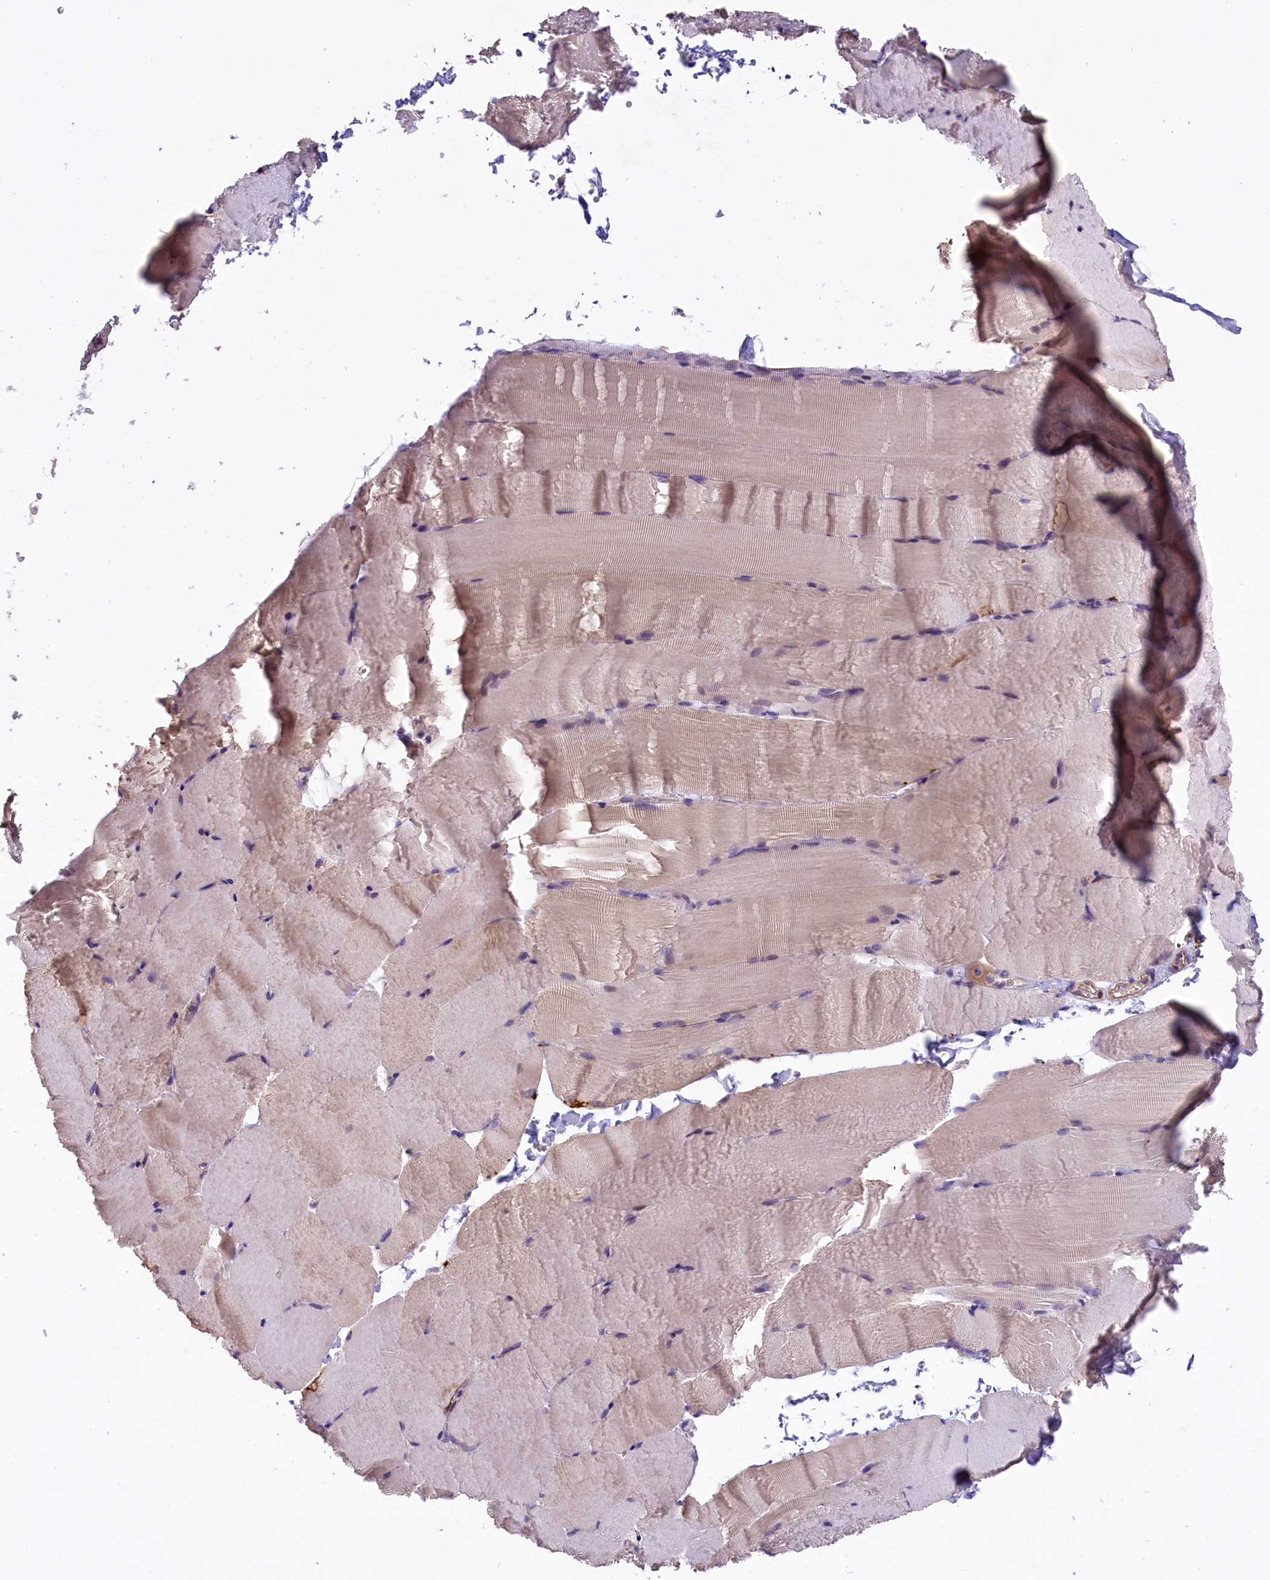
{"staining": {"intensity": "weak", "quantity": "25%-75%", "location": "cytoplasmic/membranous"}, "tissue": "skeletal muscle", "cell_type": "Myocytes", "image_type": "normal", "snomed": [{"axis": "morphology", "description": "Normal tissue, NOS"}, {"axis": "topography", "description": "Skeletal muscle"}, {"axis": "topography", "description": "Parathyroid gland"}], "caption": "IHC staining of normal skeletal muscle, which demonstrates low levels of weak cytoplasmic/membranous positivity in approximately 25%-75% of myocytes indicating weak cytoplasmic/membranous protein expression. The staining was performed using DAB (3,3'-diaminobenzidine) (brown) for protein detection and nuclei were counterstained in hematoxylin (blue).", "gene": "CCDC32", "patient": {"sex": "female", "age": 37}}